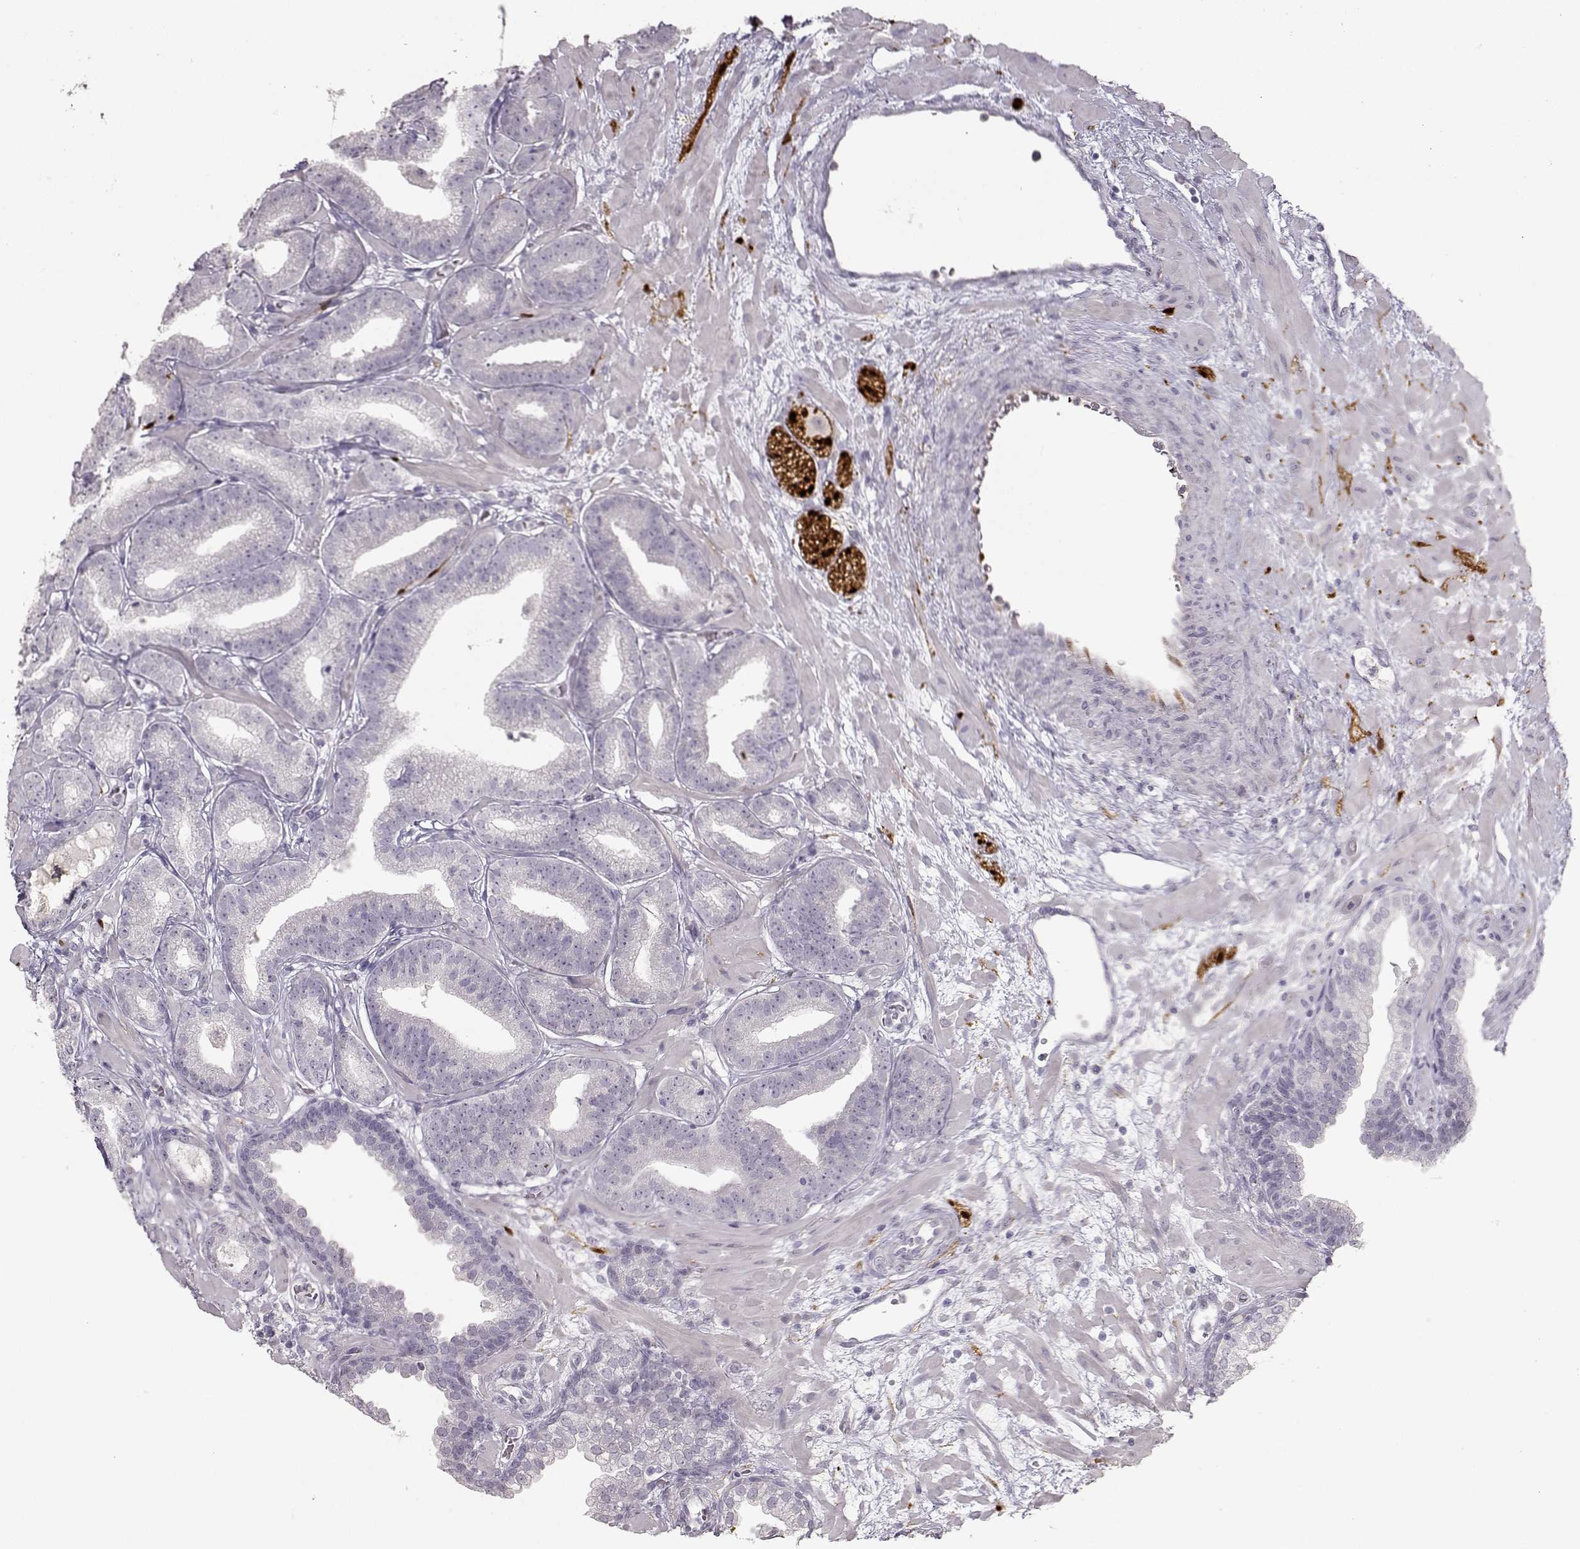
{"staining": {"intensity": "negative", "quantity": "none", "location": "none"}, "tissue": "prostate cancer", "cell_type": "Tumor cells", "image_type": "cancer", "snomed": [{"axis": "morphology", "description": "Adenocarcinoma, Low grade"}, {"axis": "topography", "description": "Prostate"}], "caption": "A histopathology image of prostate cancer stained for a protein reveals no brown staining in tumor cells.", "gene": "S100B", "patient": {"sex": "male", "age": 68}}